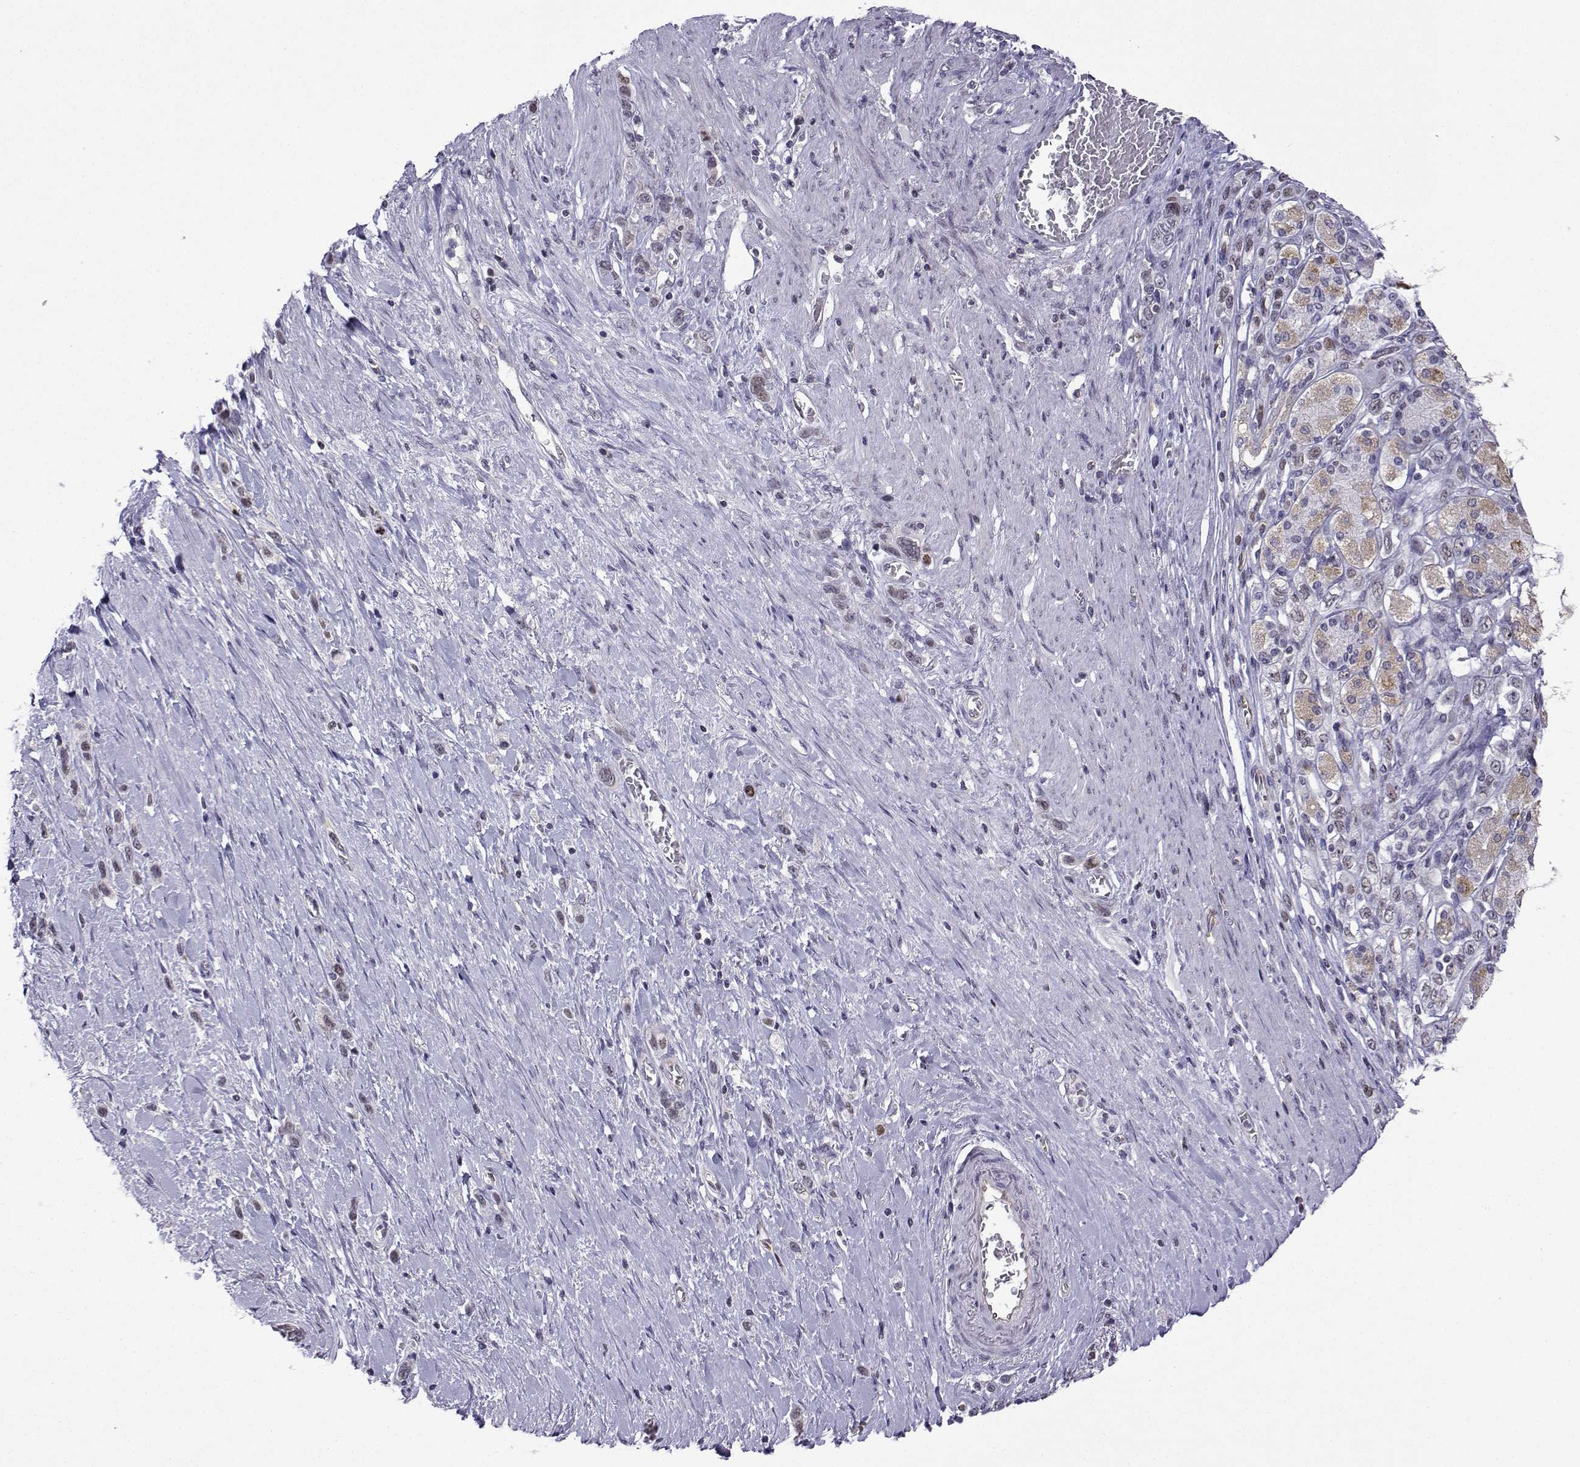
{"staining": {"intensity": "weak", "quantity": "<25%", "location": "cytoplasmic/membranous"}, "tissue": "stomach cancer", "cell_type": "Tumor cells", "image_type": "cancer", "snomed": [{"axis": "morphology", "description": "Normal tissue, NOS"}, {"axis": "morphology", "description": "Adenocarcinoma, NOS"}, {"axis": "morphology", "description": "Adenocarcinoma, High grade"}, {"axis": "topography", "description": "Stomach, upper"}, {"axis": "topography", "description": "Stomach"}], "caption": "A high-resolution micrograph shows immunohistochemistry staining of stomach cancer, which reveals no significant positivity in tumor cells.", "gene": "INCENP", "patient": {"sex": "female", "age": 65}}